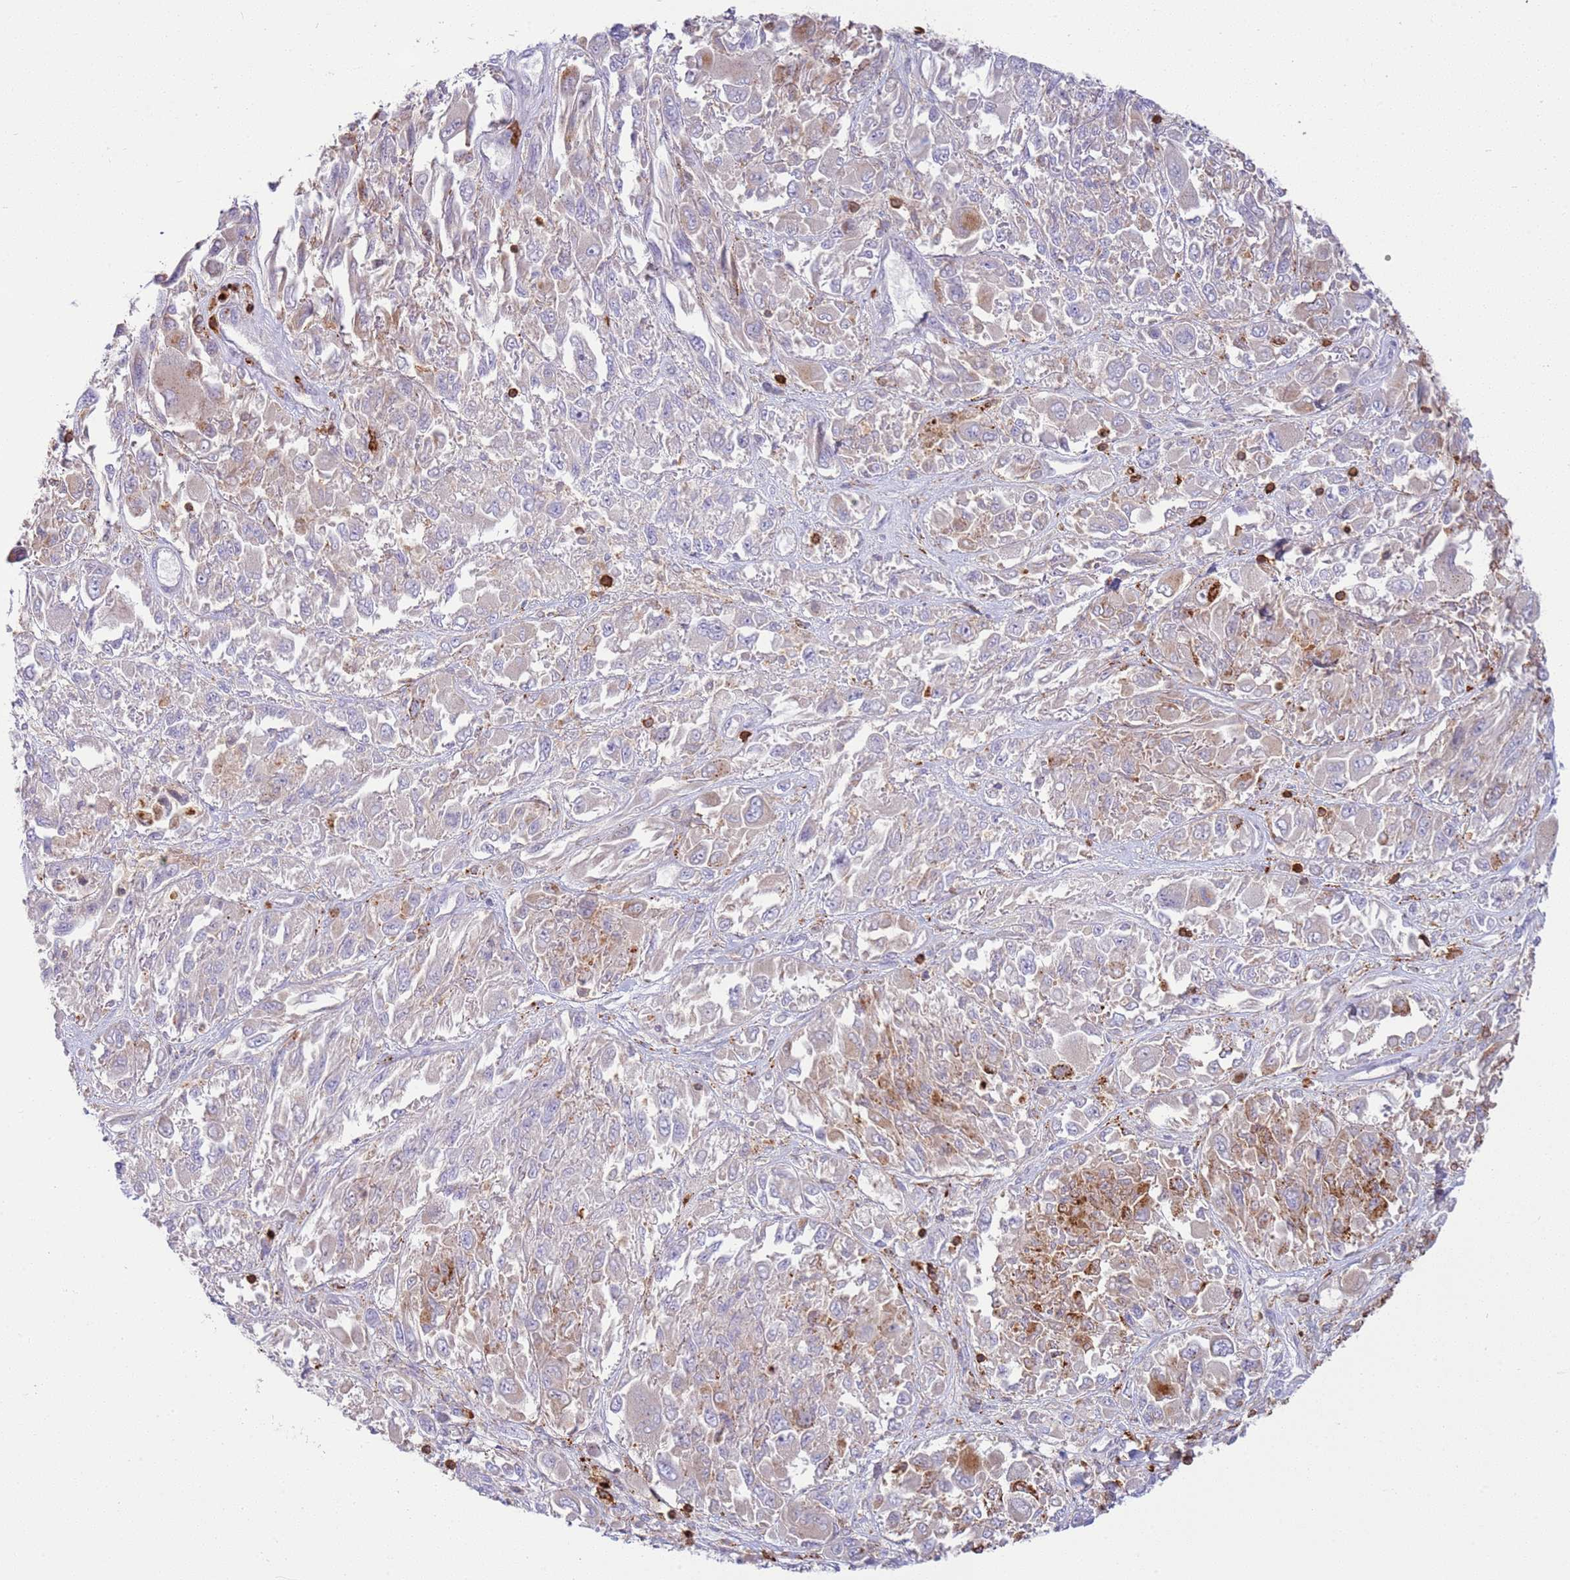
{"staining": {"intensity": "moderate", "quantity": "<25%", "location": "cytoplasmic/membranous"}, "tissue": "melanoma", "cell_type": "Tumor cells", "image_type": "cancer", "snomed": [{"axis": "morphology", "description": "Malignant melanoma, NOS"}, {"axis": "topography", "description": "Skin"}], "caption": "Malignant melanoma stained for a protein (brown) displays moderate cytoplasmic/membranous positive expression in about <25% of tumor cells.", "gene": "TTPAL", "patient": {"sex": "female", "age": 91}}